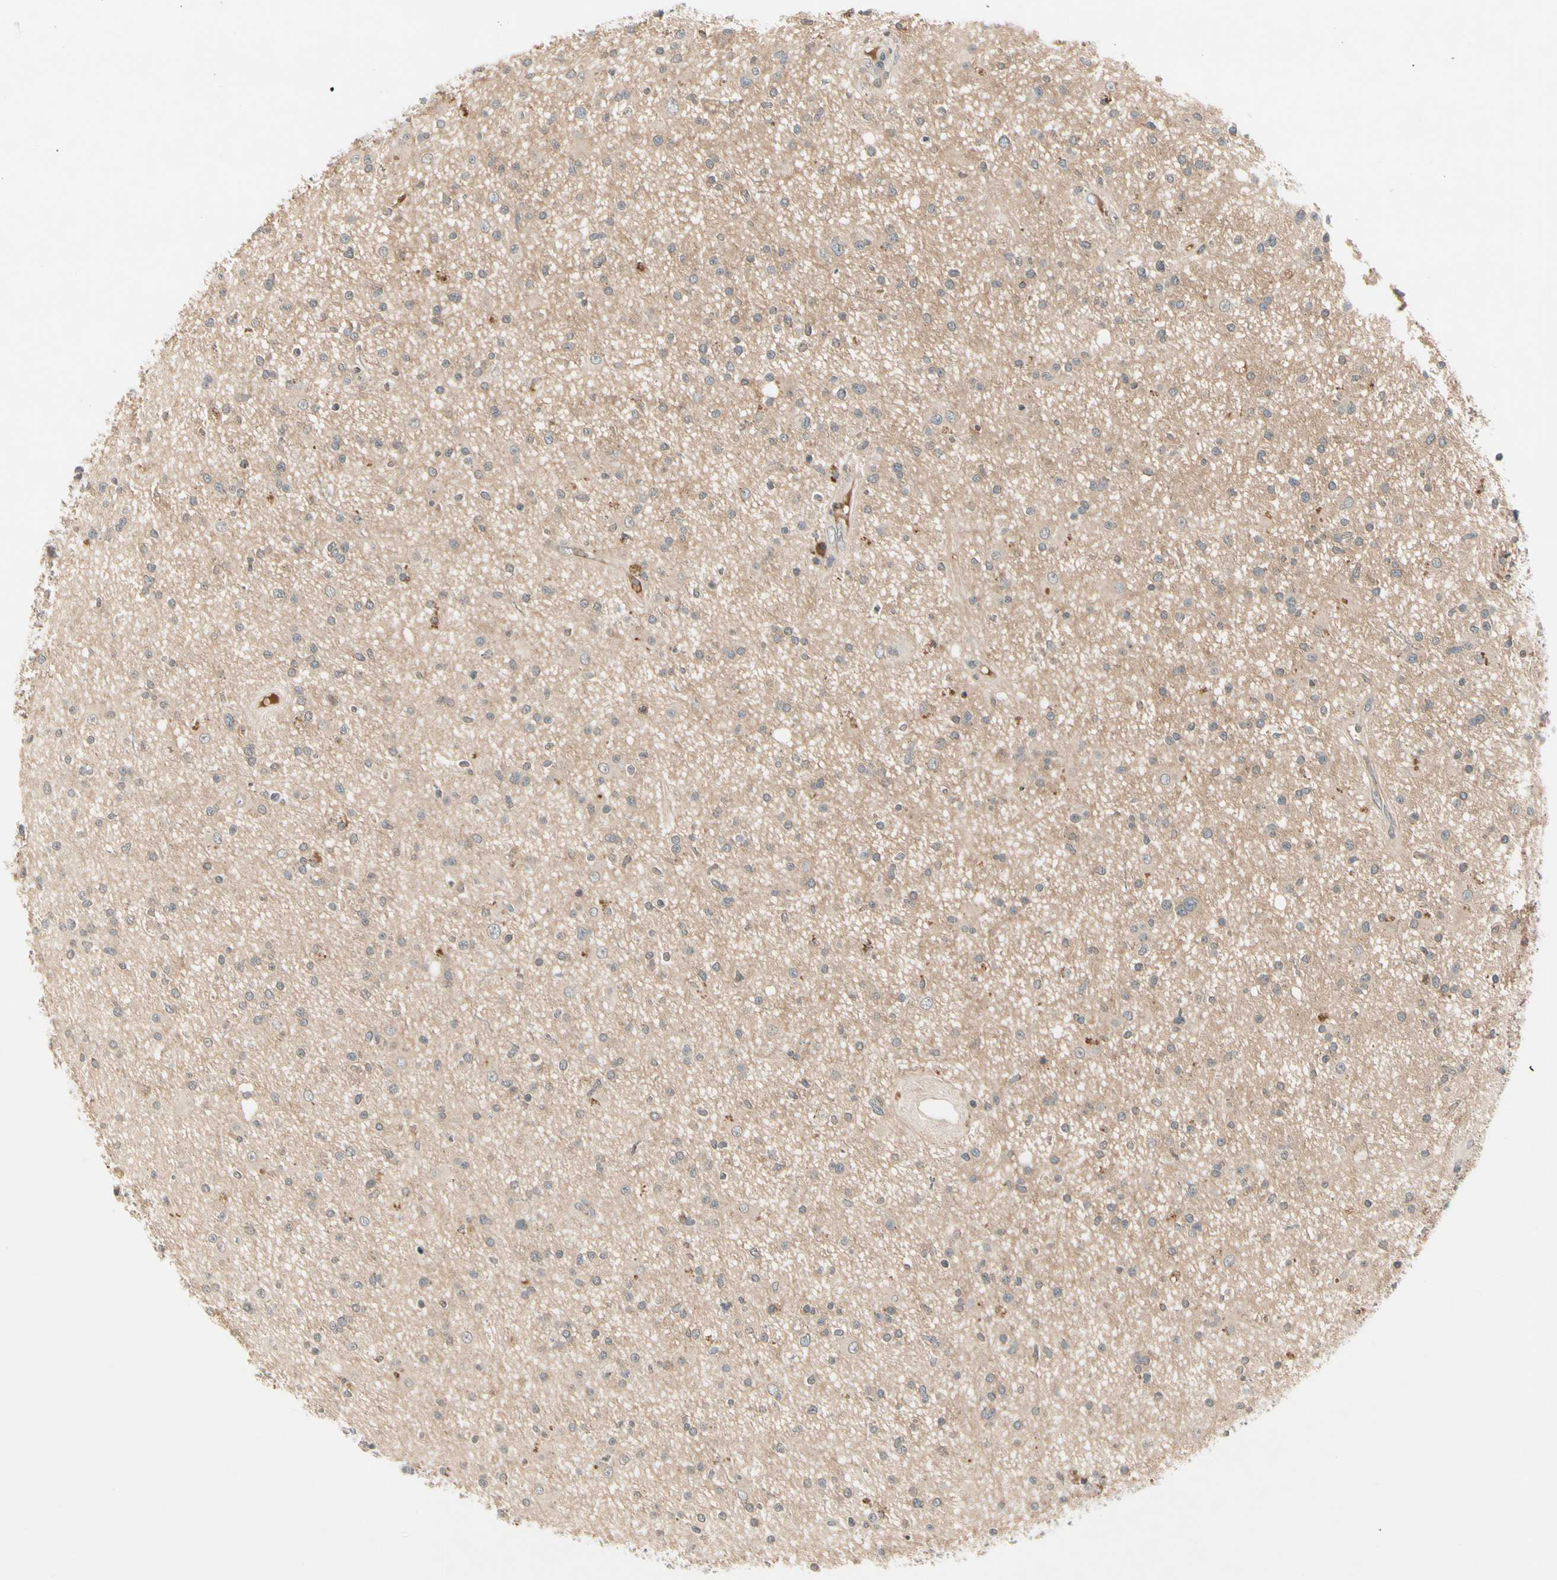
{"staining": {"intensity": "negative", "quantity": "none", "location": "none"}, "tissue": "glioma", "cell_type": "Tumor cells", "image_type": "cancer", "snomed": [{"axis": "morphology", "description": "Glioma, malignant, High grade"}, {"axis": "topography", "description": "Brain"}], "caption": "This is a image of immunohistochemistry staining of glioma, which shows no staining in tumor cells. (Stains: DAB immunohistochemistry (IHC) with hematoxylin counter stain, Microscopy: brightfield microscopy at high magnification).", "gene": "CCL4", "patient": {"sex": "male", "age": 33}}